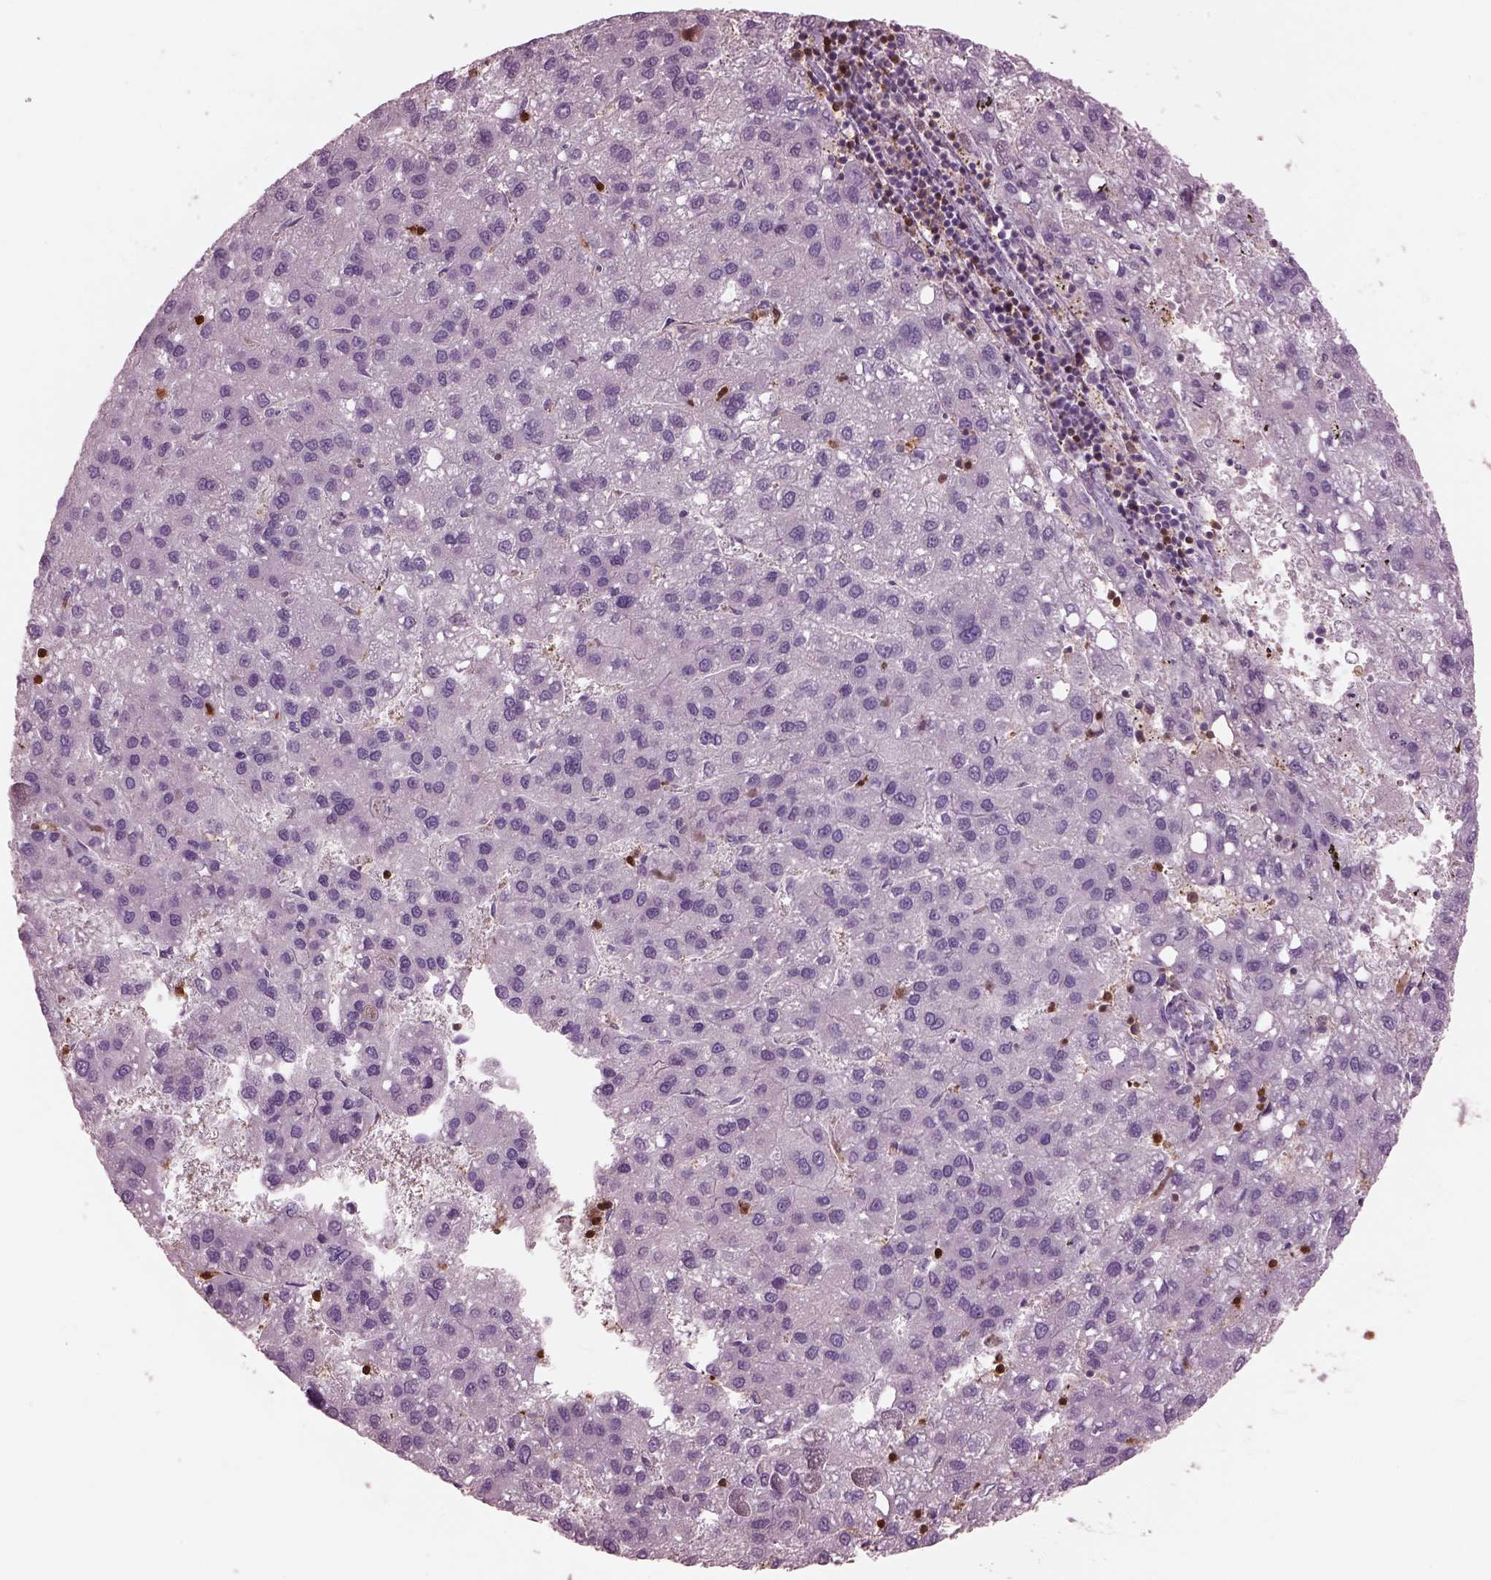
{"staining": {"intensity": "negative", "quantity": "none", "location": "none"}, "tissue": "liver cancer", "cell_type": "Tumor cells", "image_type": "cancer", "snomed": [{"axis": "morphology", "description": "Carcinoma, Hepatocellular, NOS"}, {"axis": "topography", "description": "Liver"}], "caption": "Liver hepatocellular carcinoma was stained to show a protein in brown. There is no significant positivity in tumor cells.", "gene": "IL31RA", "patient": {"sex": "female", "age": 82}}